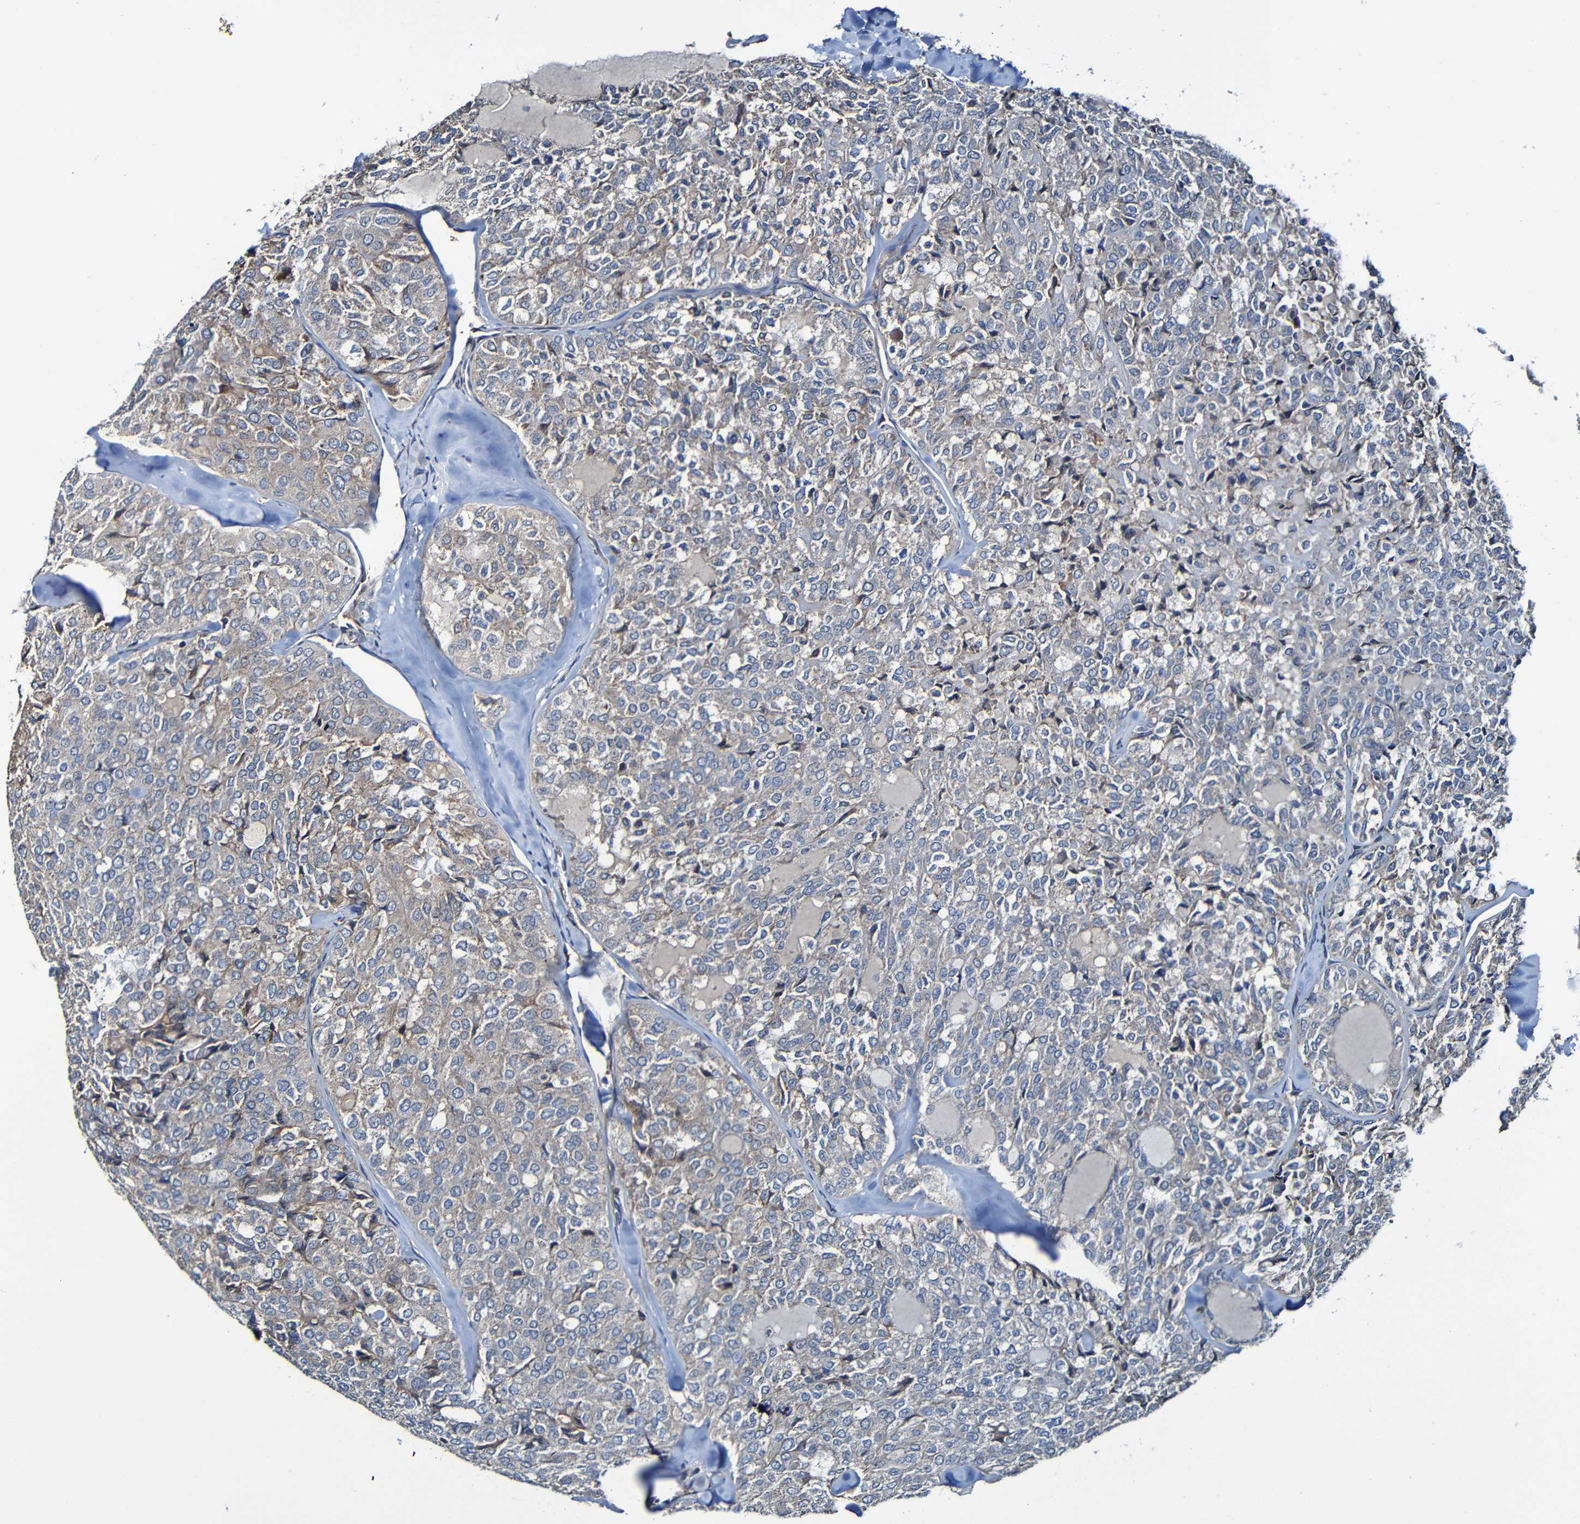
{"staining": {"intensity": "weak", "quantity": "25%-75%", "location": "cytoplasmic/membranous"}, "tissue": "thyroid cancer", "cell_type": "Tumor cells", "image_type": "cancer", "snomed": [{"axis": "morphology", "description": "Follicular adenoma carcinoma, NOS"}, {"axis": "topography", "description": "Thyroid gland"}], "caption": "Immunohistochemistry (IHC) staining of thyroid follicular adenoma carcinoma, which demonstrates low levels of weak cytoplasmic/membranous expression in approximately 25%-75% of tumor cells indicating weak cytoplasmic/membranous protein positivity. The staining was performed using DAB (brown) for protein detection and nuclei were counterstained in hematoxylin (blue).", "gene": "ADAM15", "patient": {"sex": "male", "age": 75}}